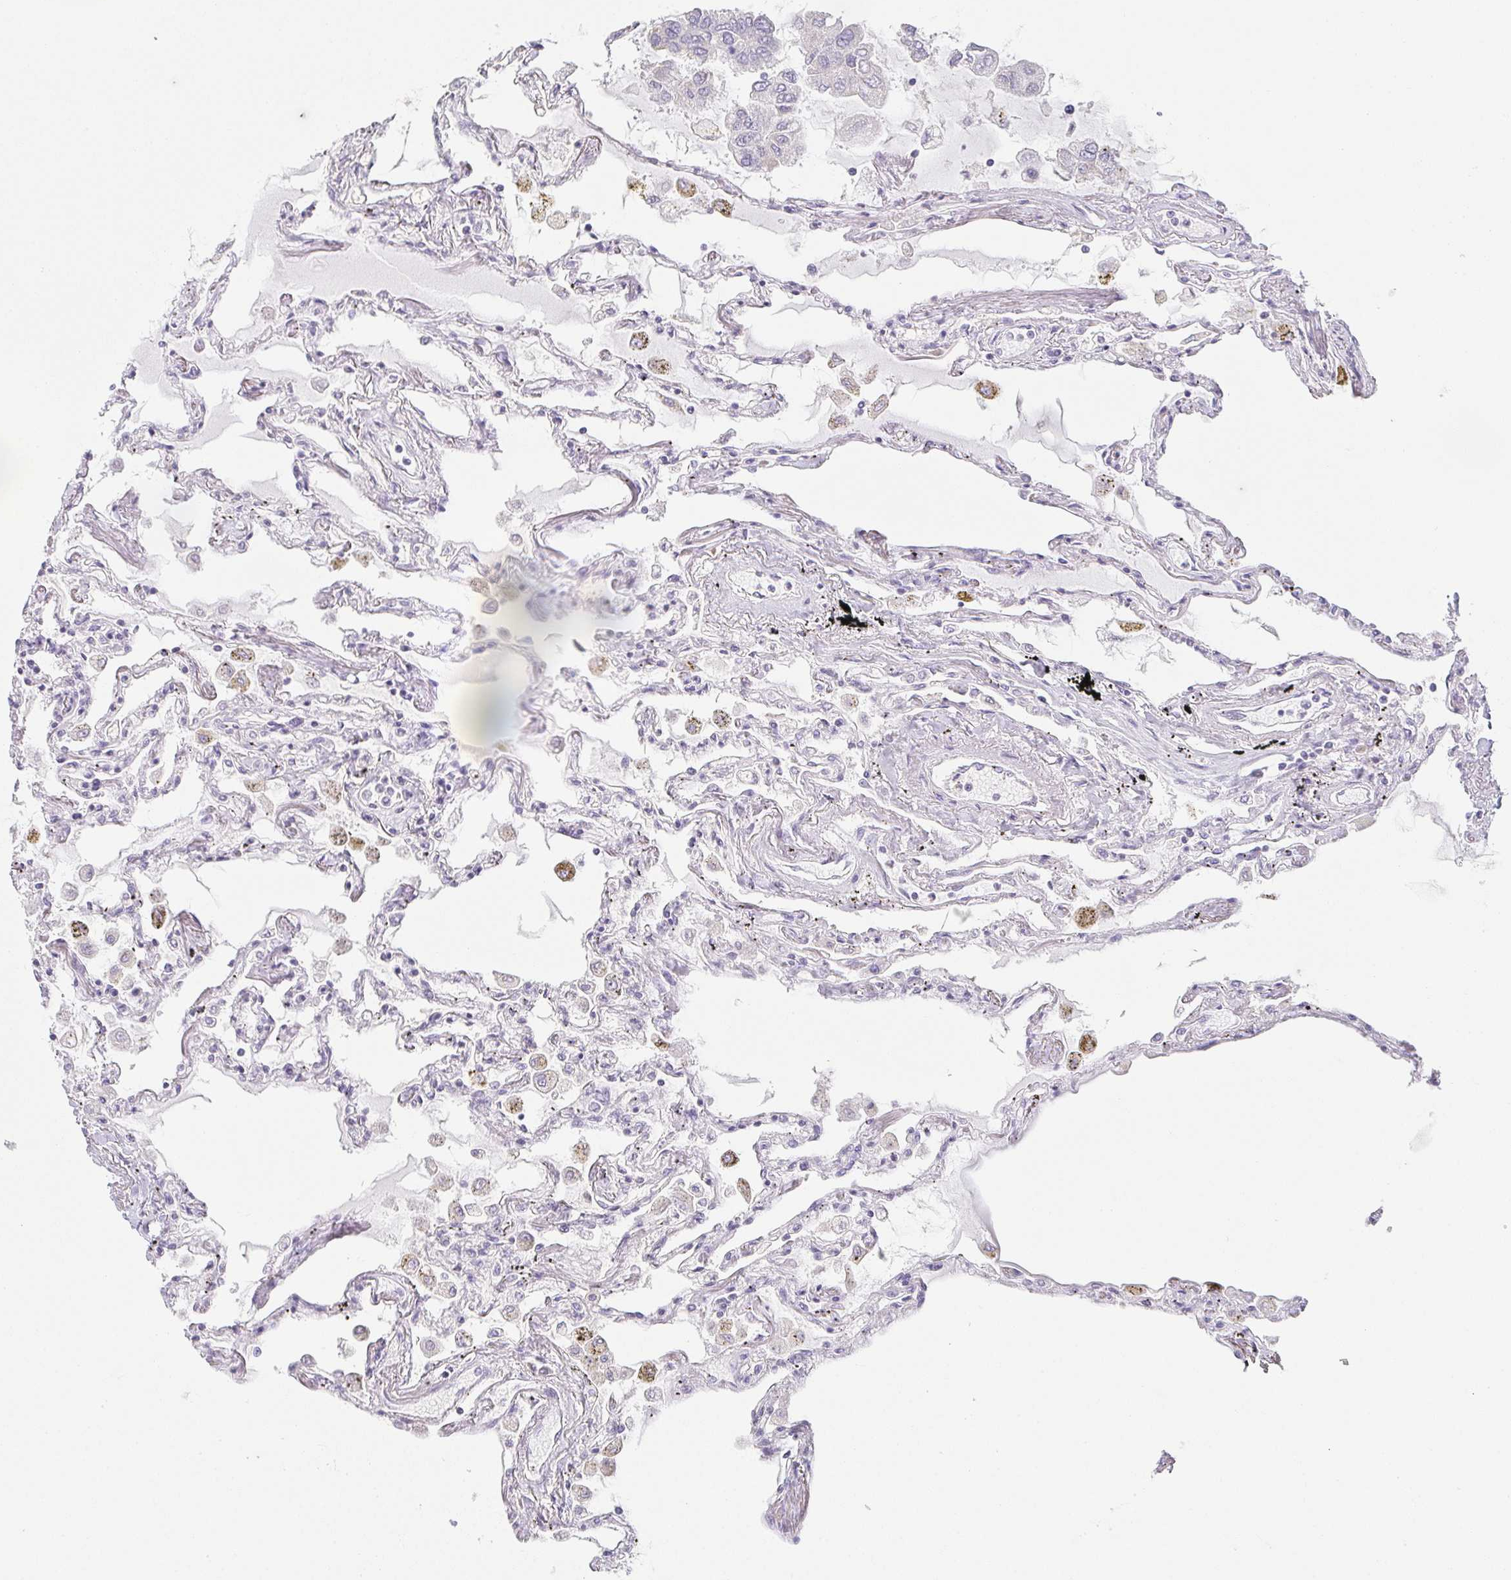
{"staining": {"intensity": "negative", "quantity": "none", "location": "none"}, "tissue": "lung", "cell_type": "Alveolar cells", "image_type": "normal", "snomed": [{"axis": "morphology", "description": "Normal tissue, NOS"}, {"axis": "morphology", "description": "Adenocarcinoma, NOS"}, {"axis": "topography", "description": "Cartilage tissue"}, {"axis": "topography", "description": "Lung"}], "caption": "Photomicrograph shows no significant protein positivity in alveolar cells of benign lung.", "gene": "PRR27", "patient": {"sex": "female", "age": 67}}